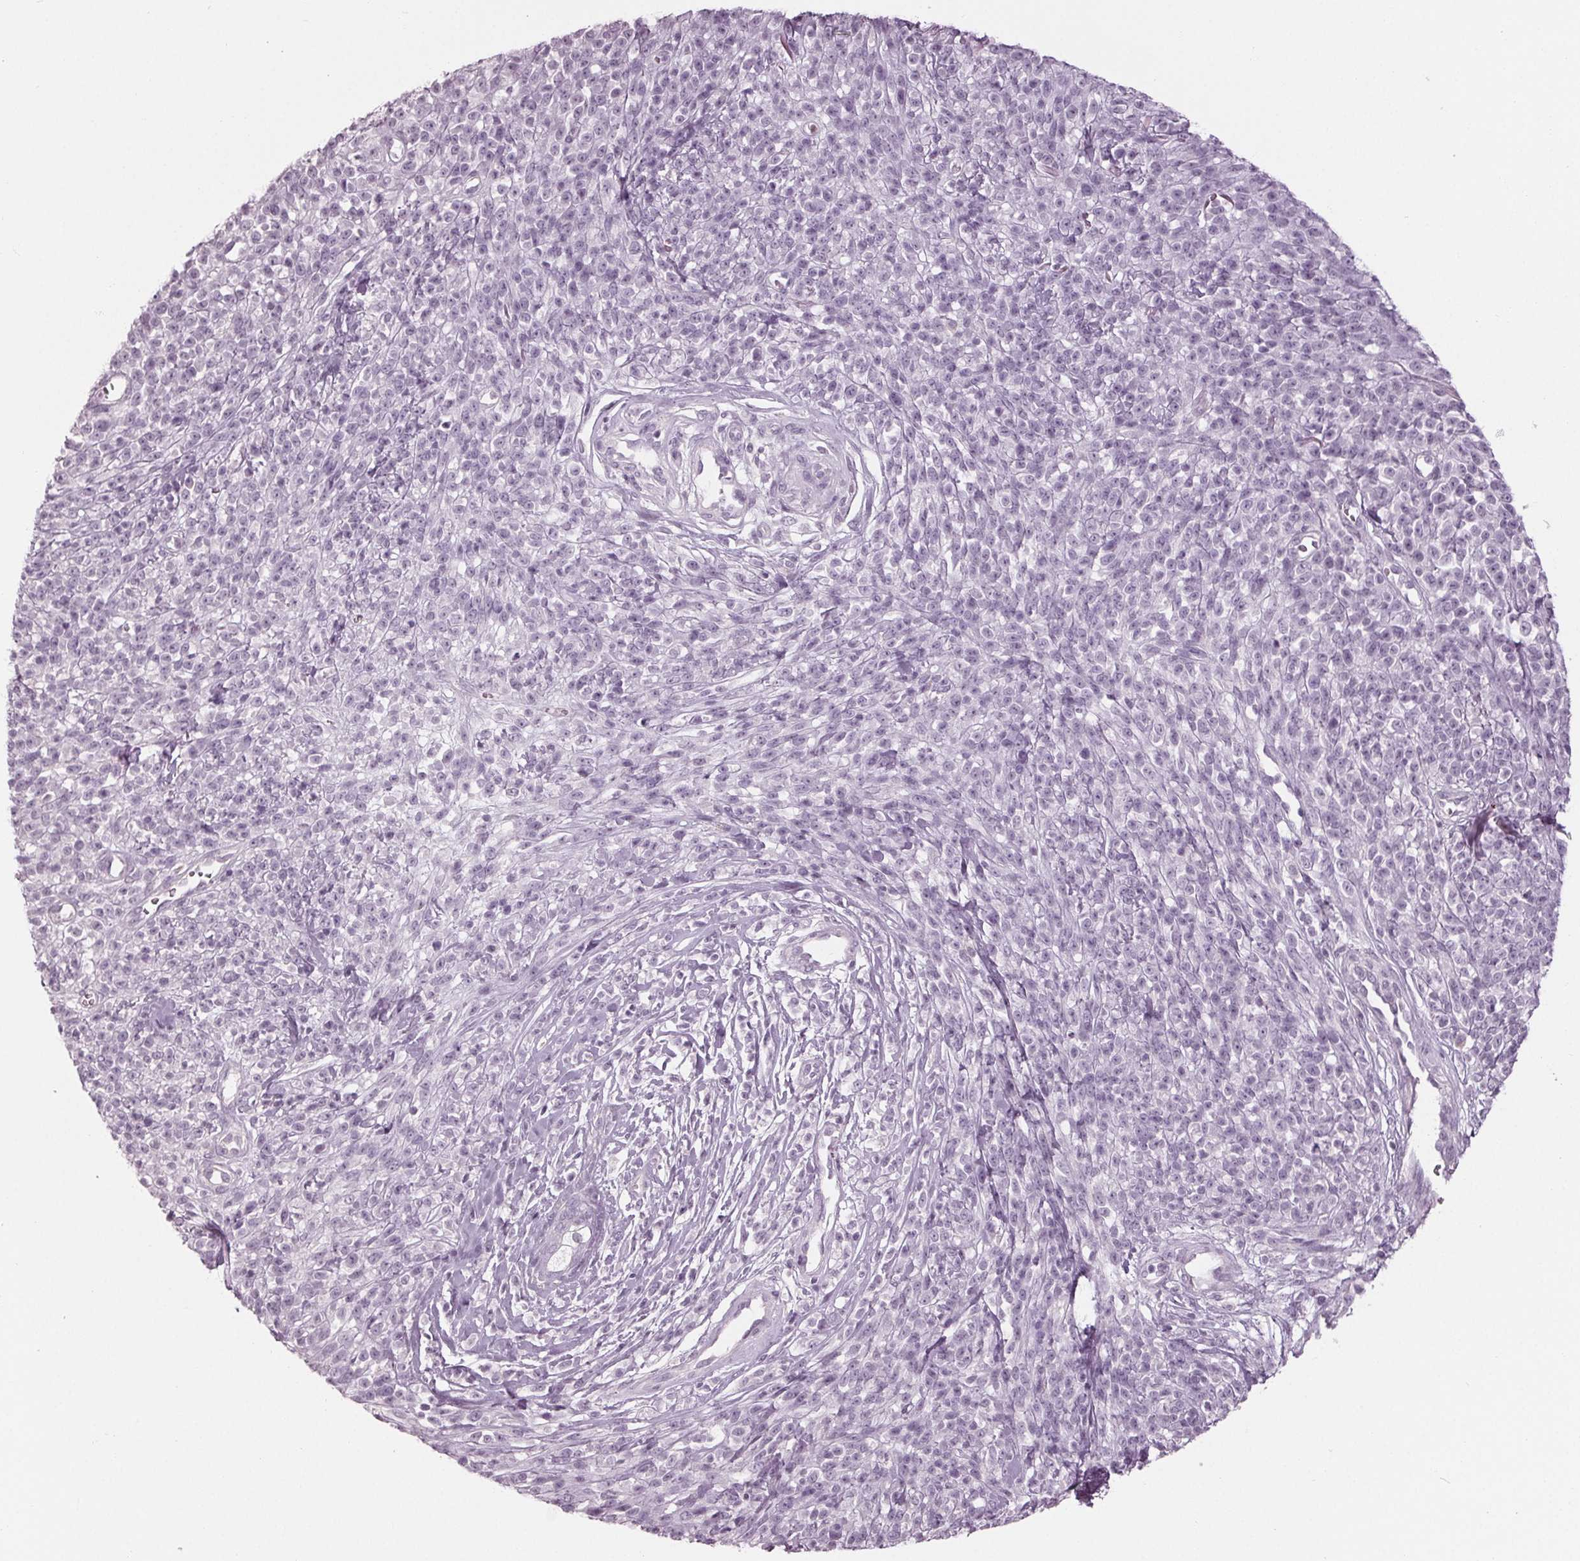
{"staining": {"intensity": "negative", "quantity": "none", "location": "none"}, "tissue": "melanoma", "cell_type": "Tumor cells", "image_type": "cancer", "snomed": [{"axis": "morphology", "description": "Malignant melanoma, NOS"}, {"axis": "topography", "description": "Skin"}, {"axis": "topography", "description": "Skin of trunk"}], "caption": "DAB immunohistochemical staining of malignant melanoma shows no significant positivity in tumor cells.", "gene": "TNNC2", "patient": {"sex": "male", "age": 74}}